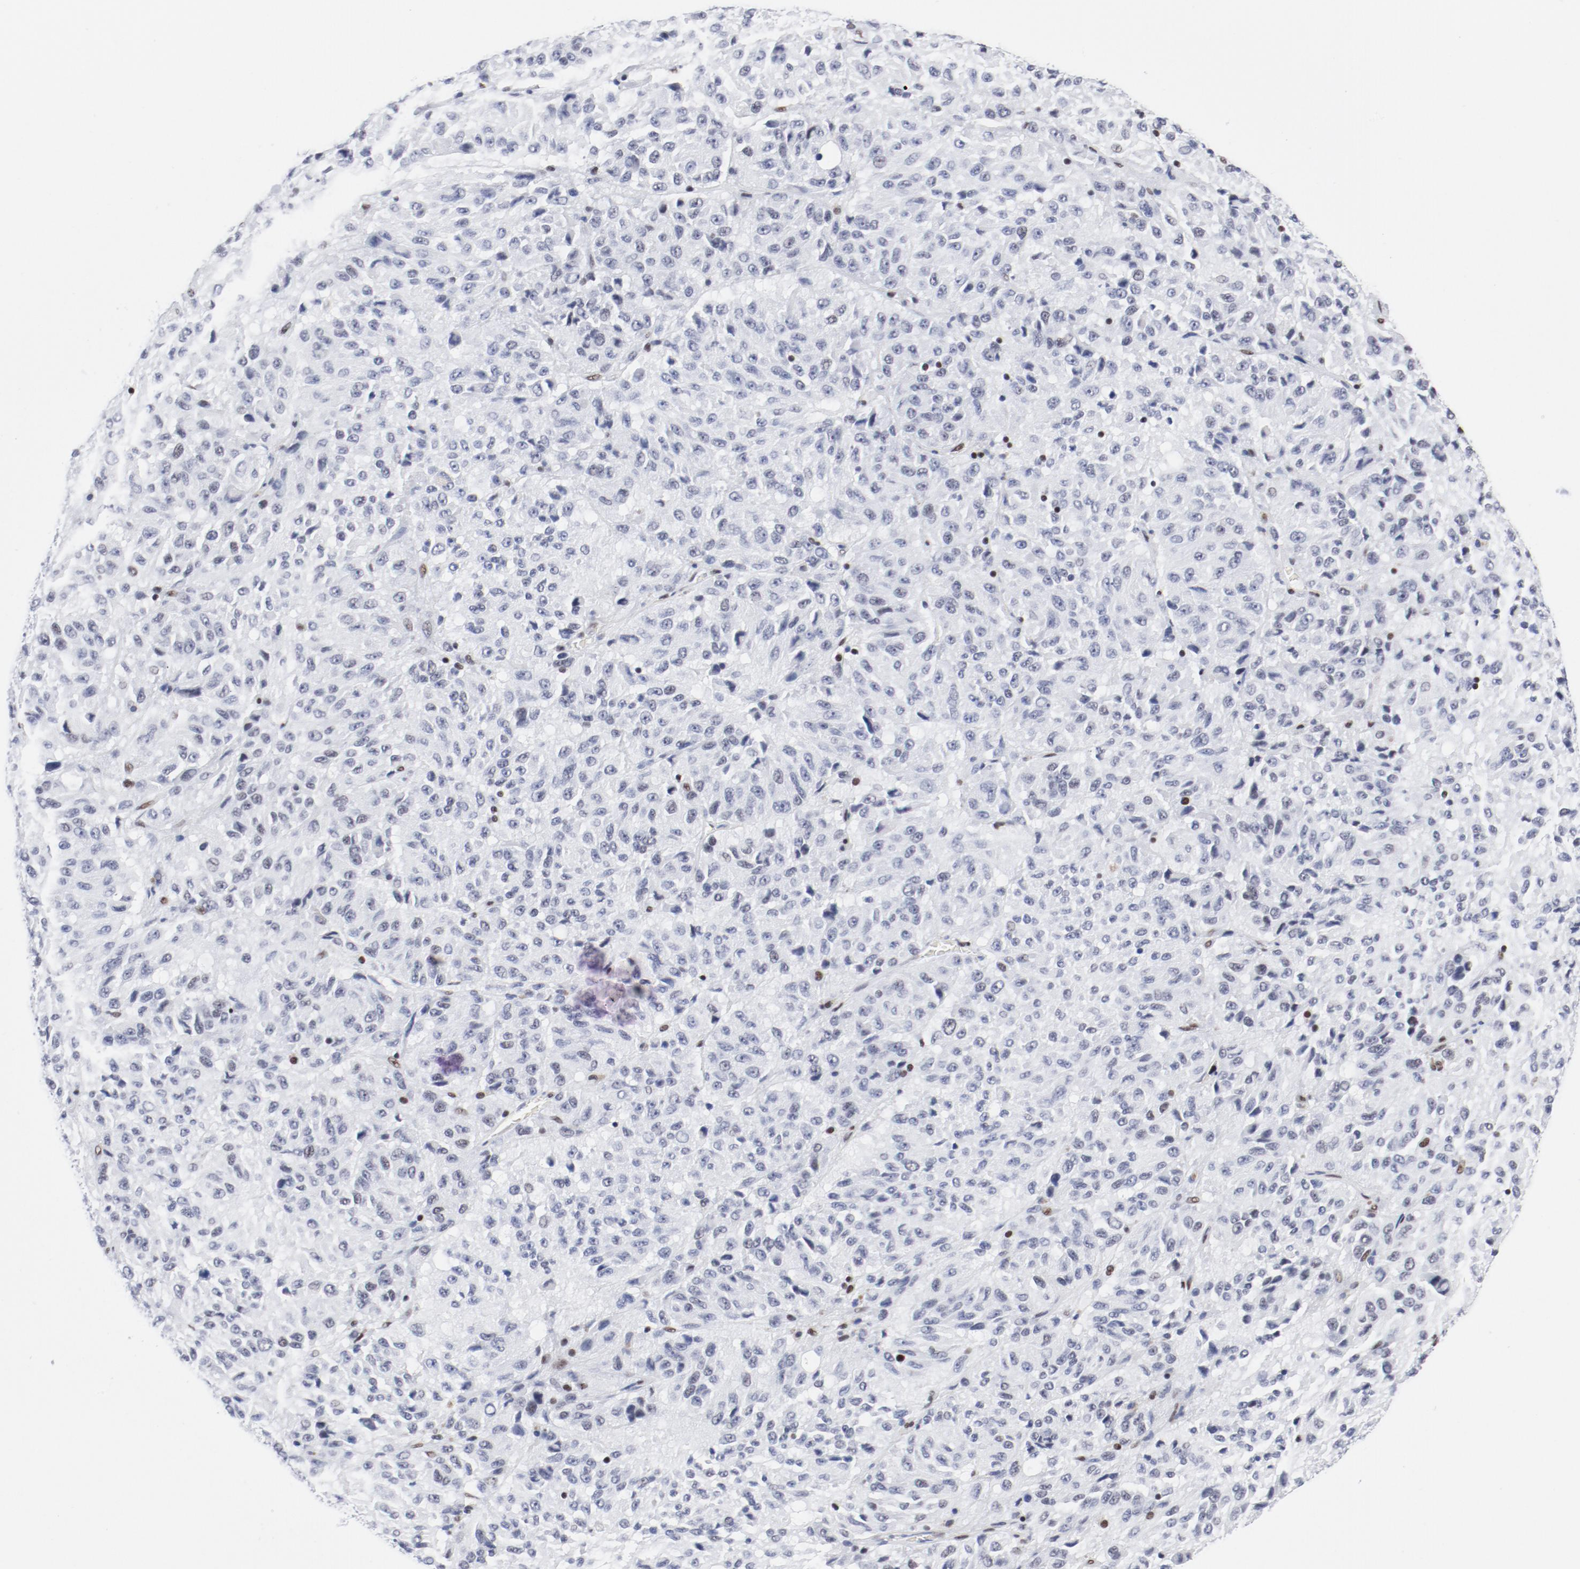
{"staining": {"intensity": "negative", "quantity": "none", "location": "none"}, "tissue": "melanoma", "cell_type": "Tumor cells", "image_type": "cancer", "snomed": [{"axis": "morphology", "description": "Malignant melanoma, Metastatic site"}, {"axis": "topography", "description": "Lung"}], "caption": "The immunohistochemistry (IHC) photomicrograph has no significant positivity in tumor cells of malignant melanoma (metastatic site) tissue.", "gene": "ATF2", "patient": {"sex": "male", "age": 64}}